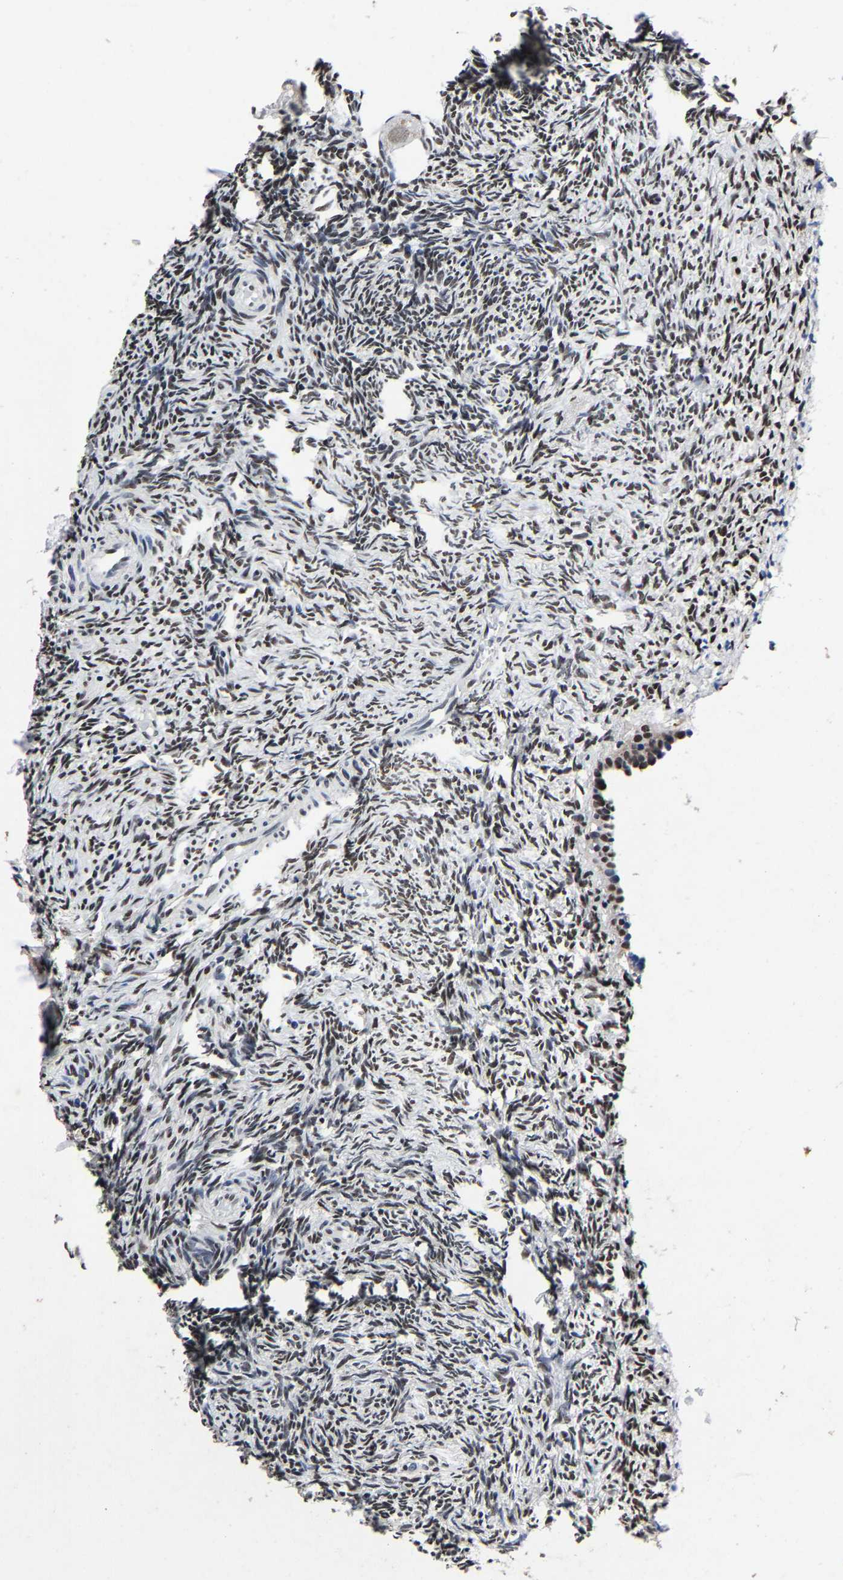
{"staining": {"intensity": "weak", "quantity": "25%-75%", "location": "nuclear"}, "tissue": "ovary", "cell_type": "Follicle cells", "image_type": "normal", "snomed": [{"axis": "morphology", "description": "Normal tissue, NOS"}, {"axis": "topography", "description": "Ovary"}], "caption": "Protein expression analysis of normal human ovary reveals weak nuclear expression in approximately 25%-75% of follicle cells.", "gene": "RBM45", "patient": {"sex": "female", "age": 41}}